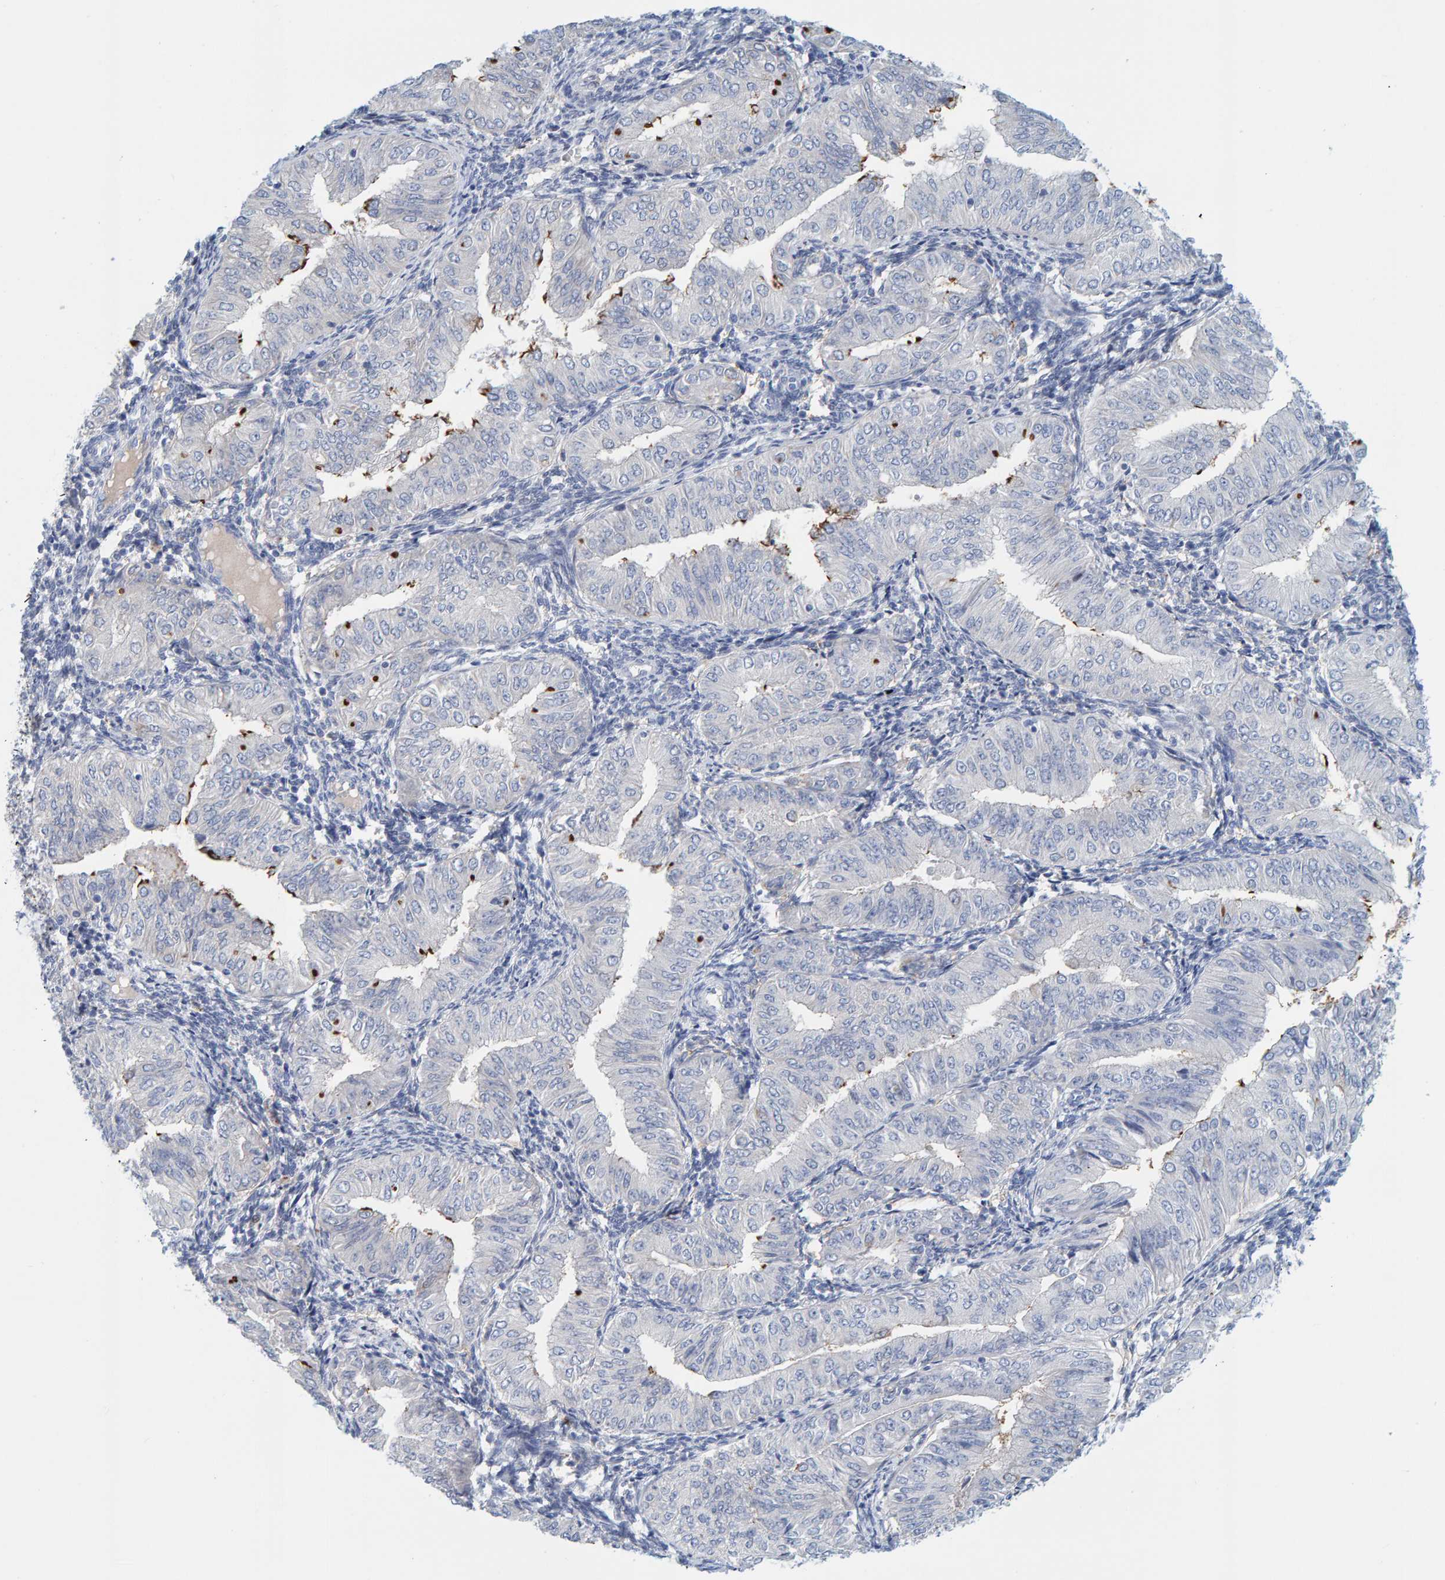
{"staining": {"intensity": "moderate", "quantity": "<25%", "location": "cytoplasmic/membranous"}, "tissue": "endometrial cancer", "cell_type": "Tumor cells", "image_type": "cancer", "snomed": [{"axis": "morphology", "description": "Normal tissue, NOS"}, {"axis": "morphology", "description": "Adenocarcinoma, NOS"}, {"axis": "topography", "description": "Endometrium"}], "caption": "High-magnification brightfield microscopy of endometrial cancer (adenocarcinoma) stained with DAB (brown) and counterstained with hematoxylin (blue). tumor cells exhibit moderate cytoplasmic/membranous staining is appreciated in about<25% of cells. The staining was performed using DAB, with brown indicating positive protein expression. Nuclei are stained blue with hematoxylin.", "gene": "KLHL11", "patient": {"sex": "female", "age": 53}}